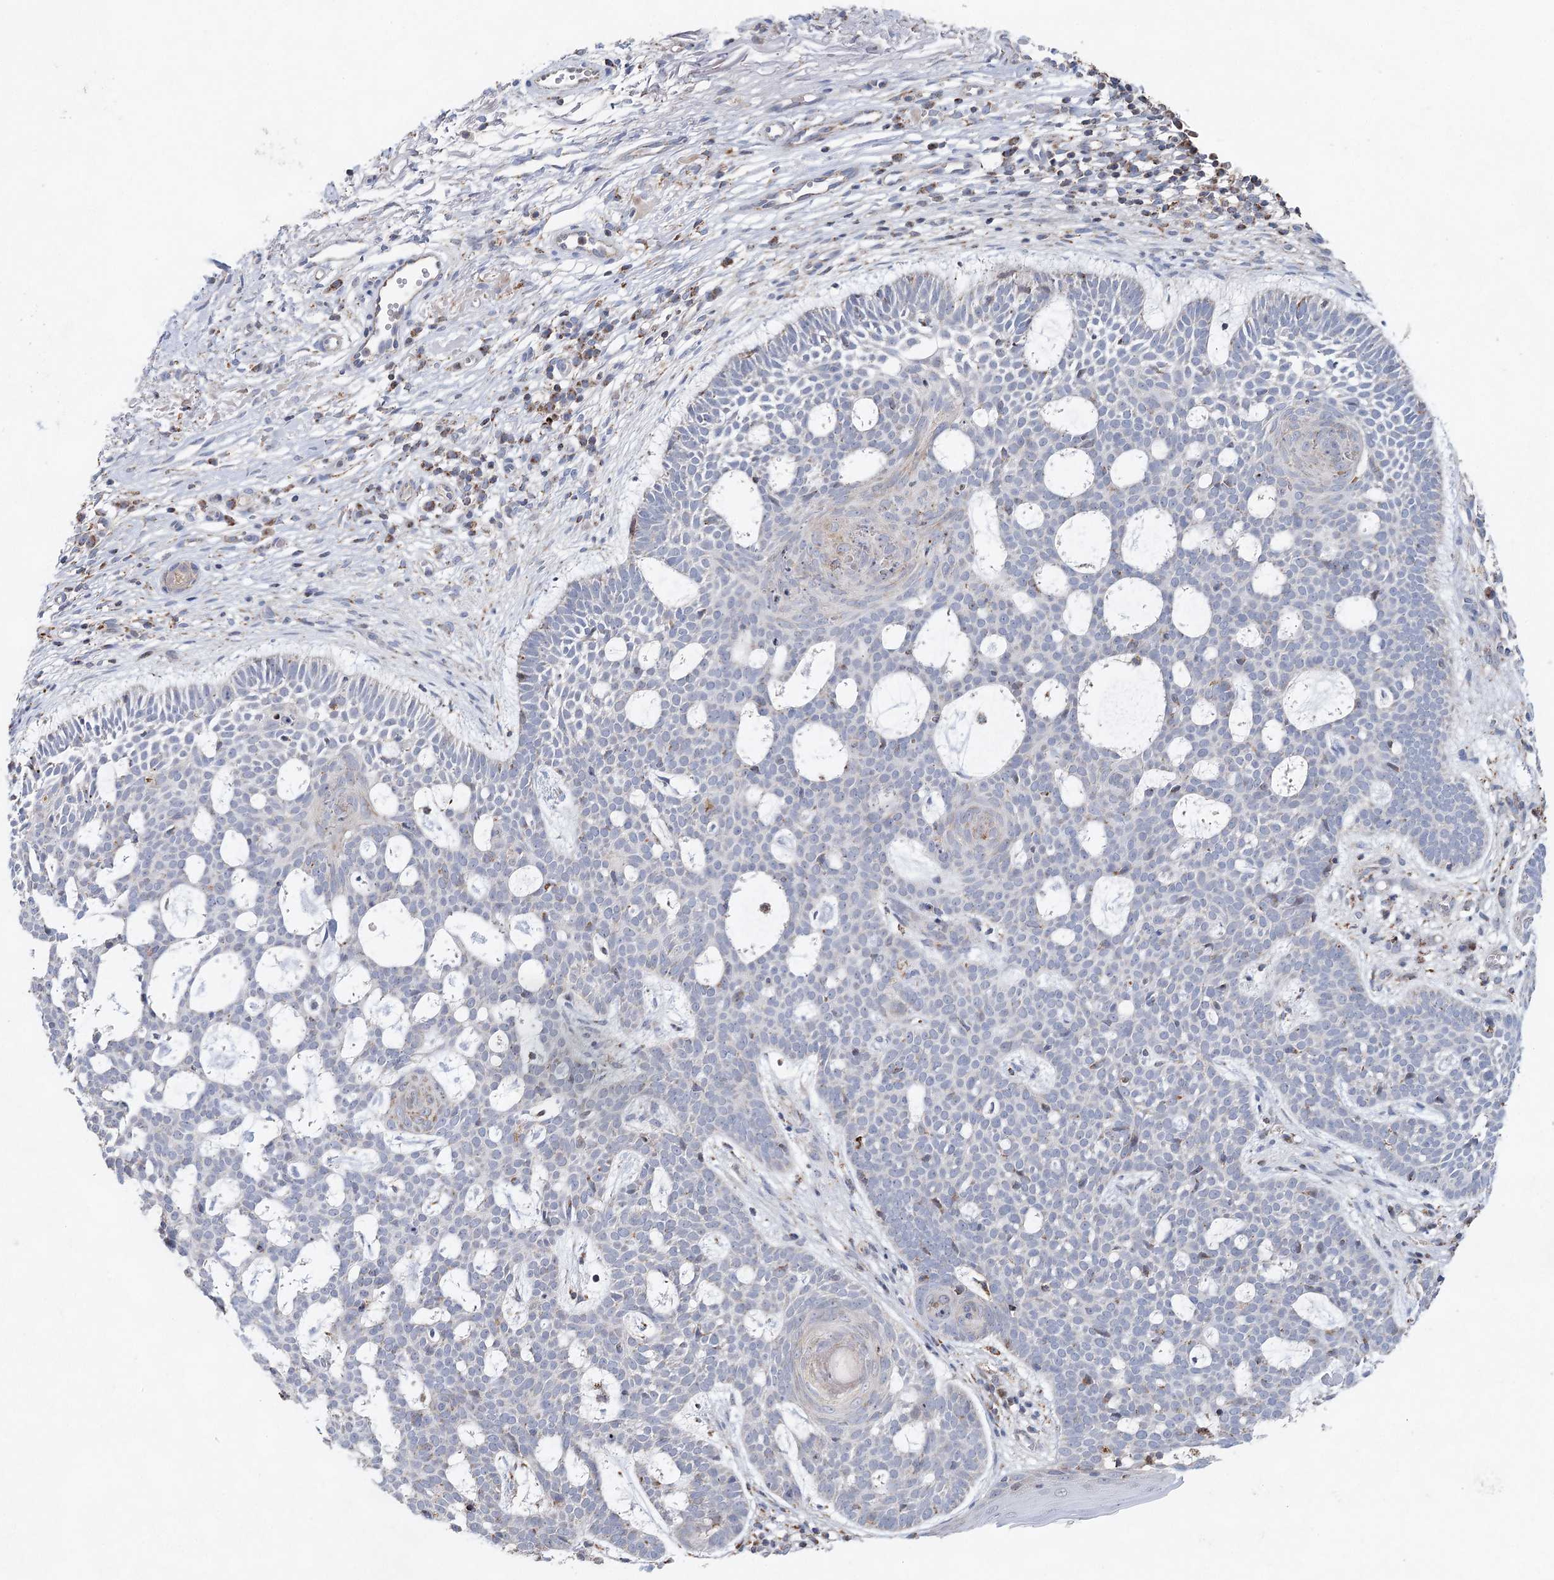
{"staining": {"intensity": "negative", "quantity": "none", "location": "none"}, "tissue": "skin cancer", "cell_type": "Tumor cells", "image_type": "cancer", "snomed": [{"axis": "morphology", "description": "Basal cell carcinoma"}, {"axis": "topography", "description": "Skin"}], "caption": "The micrograph reveals no significant expression in tumor cells of skin basal cell carcinoma.", "gene": "XPO6", "patient": {"sex": "male", "age": 85}}